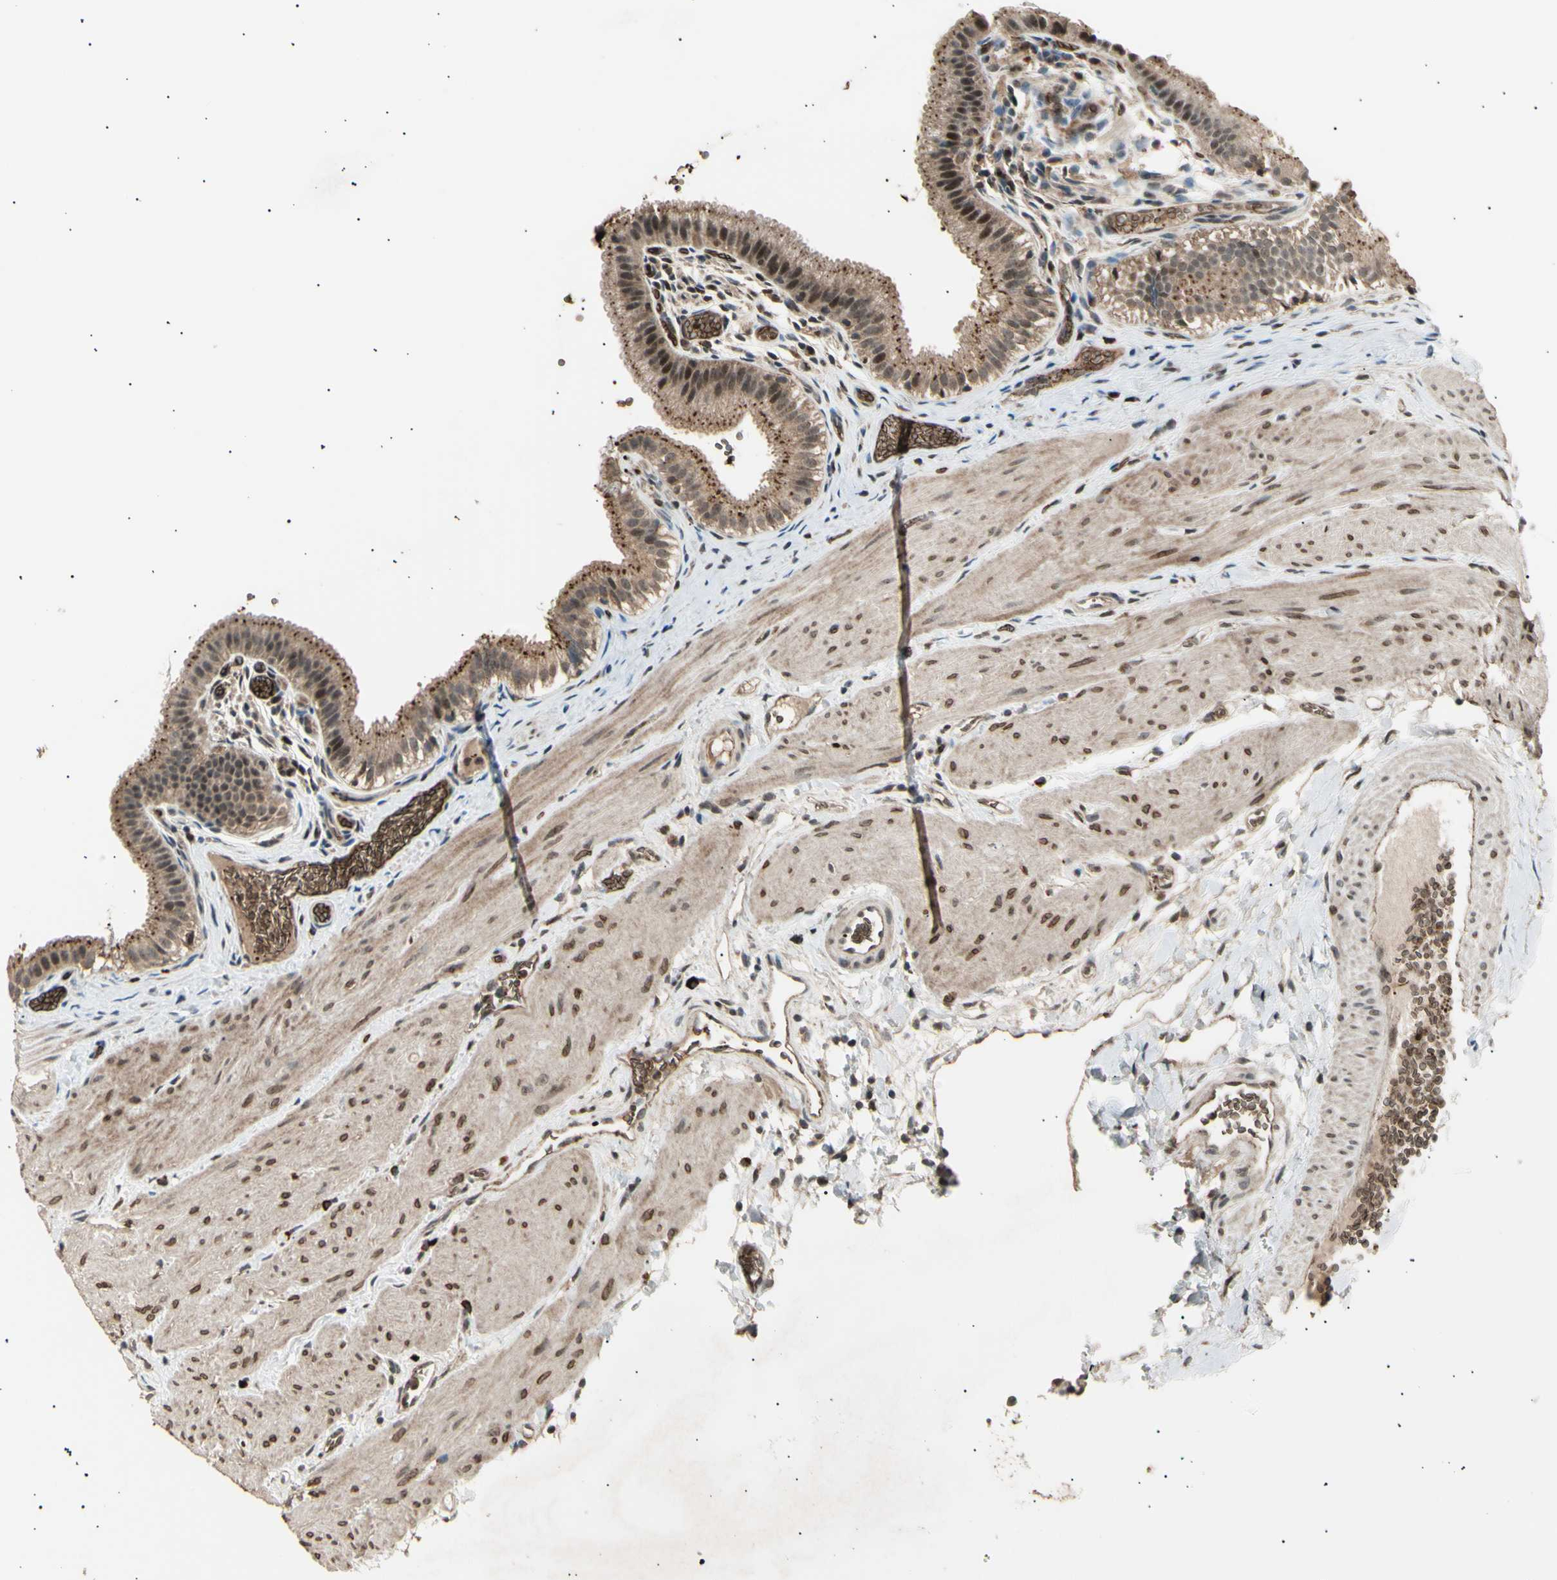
{"staining": {"intensity": "moderate", "quantity": ">75%", "location": "cytoplasmic/membranous,nuclear"}, "tissue": "gallbladder", "cell_type": "Glandular cells", "image_type": "normal", "snomed": [{"axis": "morphology", "description": "Normal tissue, NOS"}, {"axis": "topography", "description": "Gallbladder"}], "caption": "Protein staining reveals moderate cytoplasmic/membranous,nuclear staining in approximately >75% of glandular cells in normal gallbladder.", "gene": "NUAK2", "patient": {"sex": "female", "age": 26}}